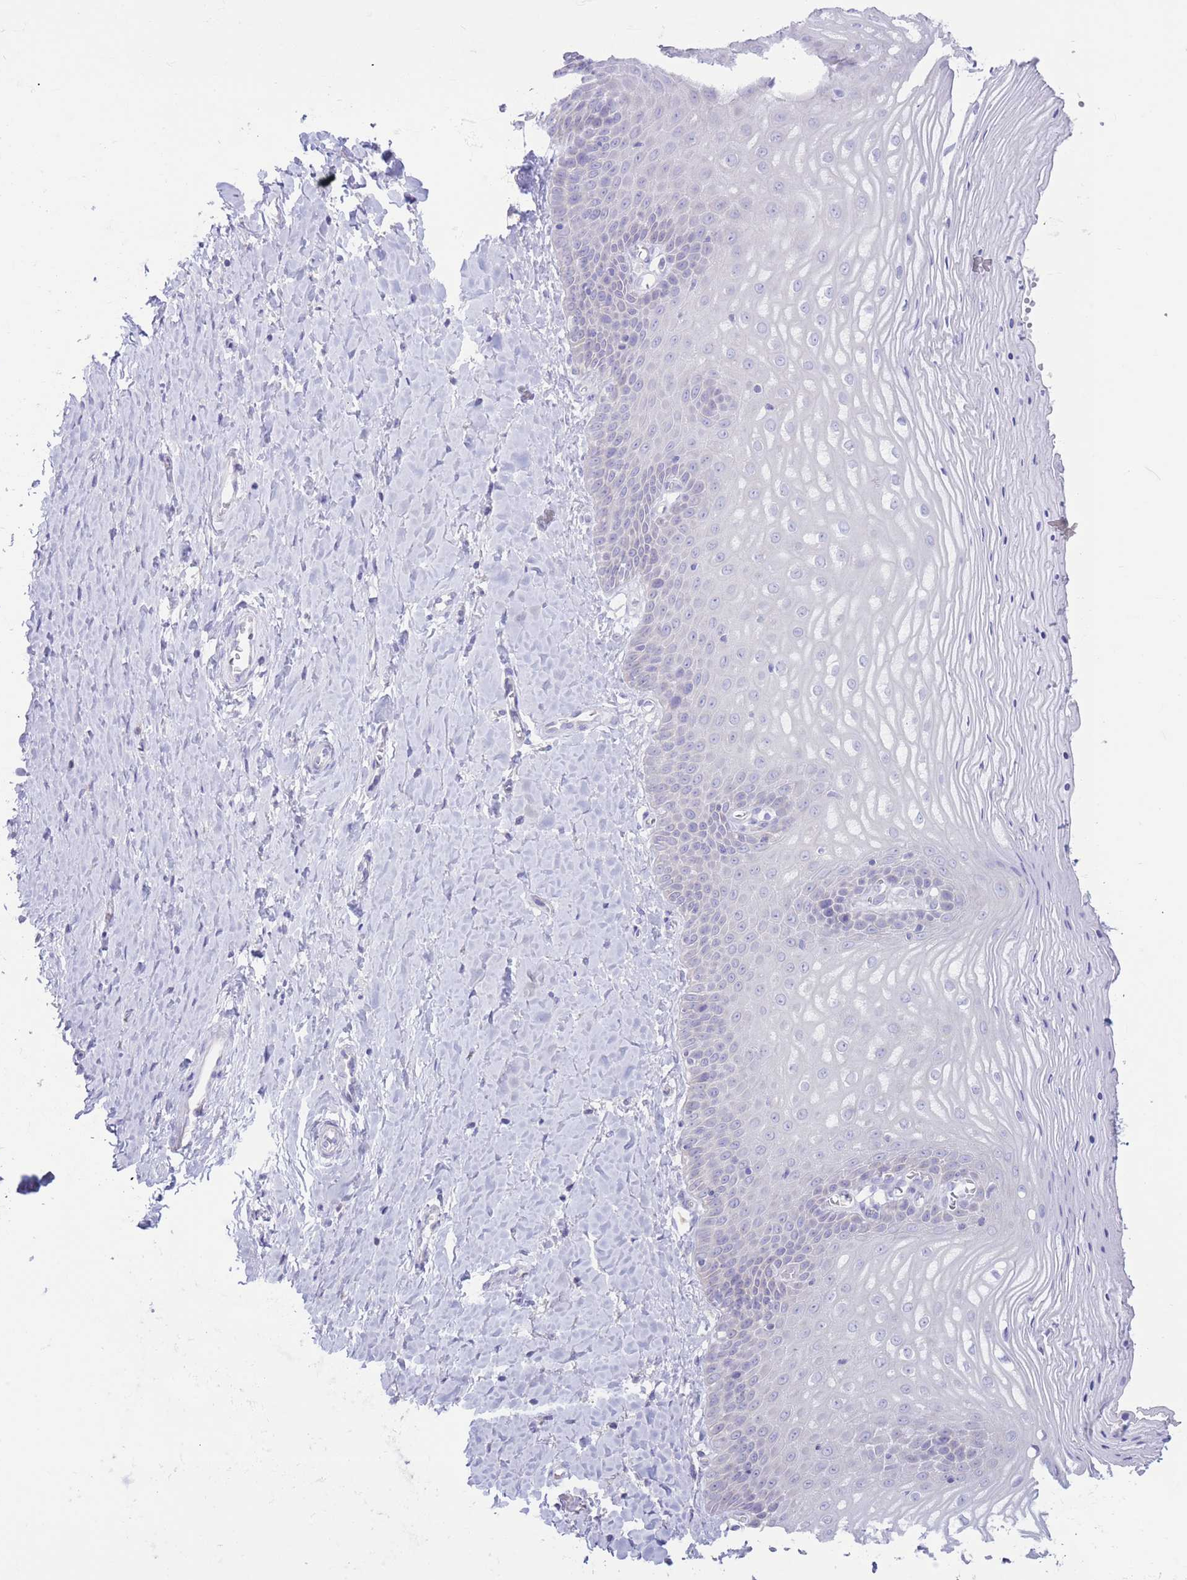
{"staining": {"intensity": "negative", "quantity": "none", "location": "none"}, "tissue": "vagina", "cell_type": "Squamous epithelial cells", "image_type": "normal", "snomed": [{"axis": "morphology", "description": "Normal tissue, NOS"}, {"axis": "topography", "description": "Vagina"}], "caption": "Immunohistochemistry (IHC) photomicrograph of normal human vagina stained for a protein (brown), which exhibits no positivity in squamous epithelial cells. (DAB (3,3'-diaminobenzidine) immunohistochemistry visualized using brightfield microscopy, high magnification).", "gene": "FAH", "patient": {"sex": "female", "age": 65}}